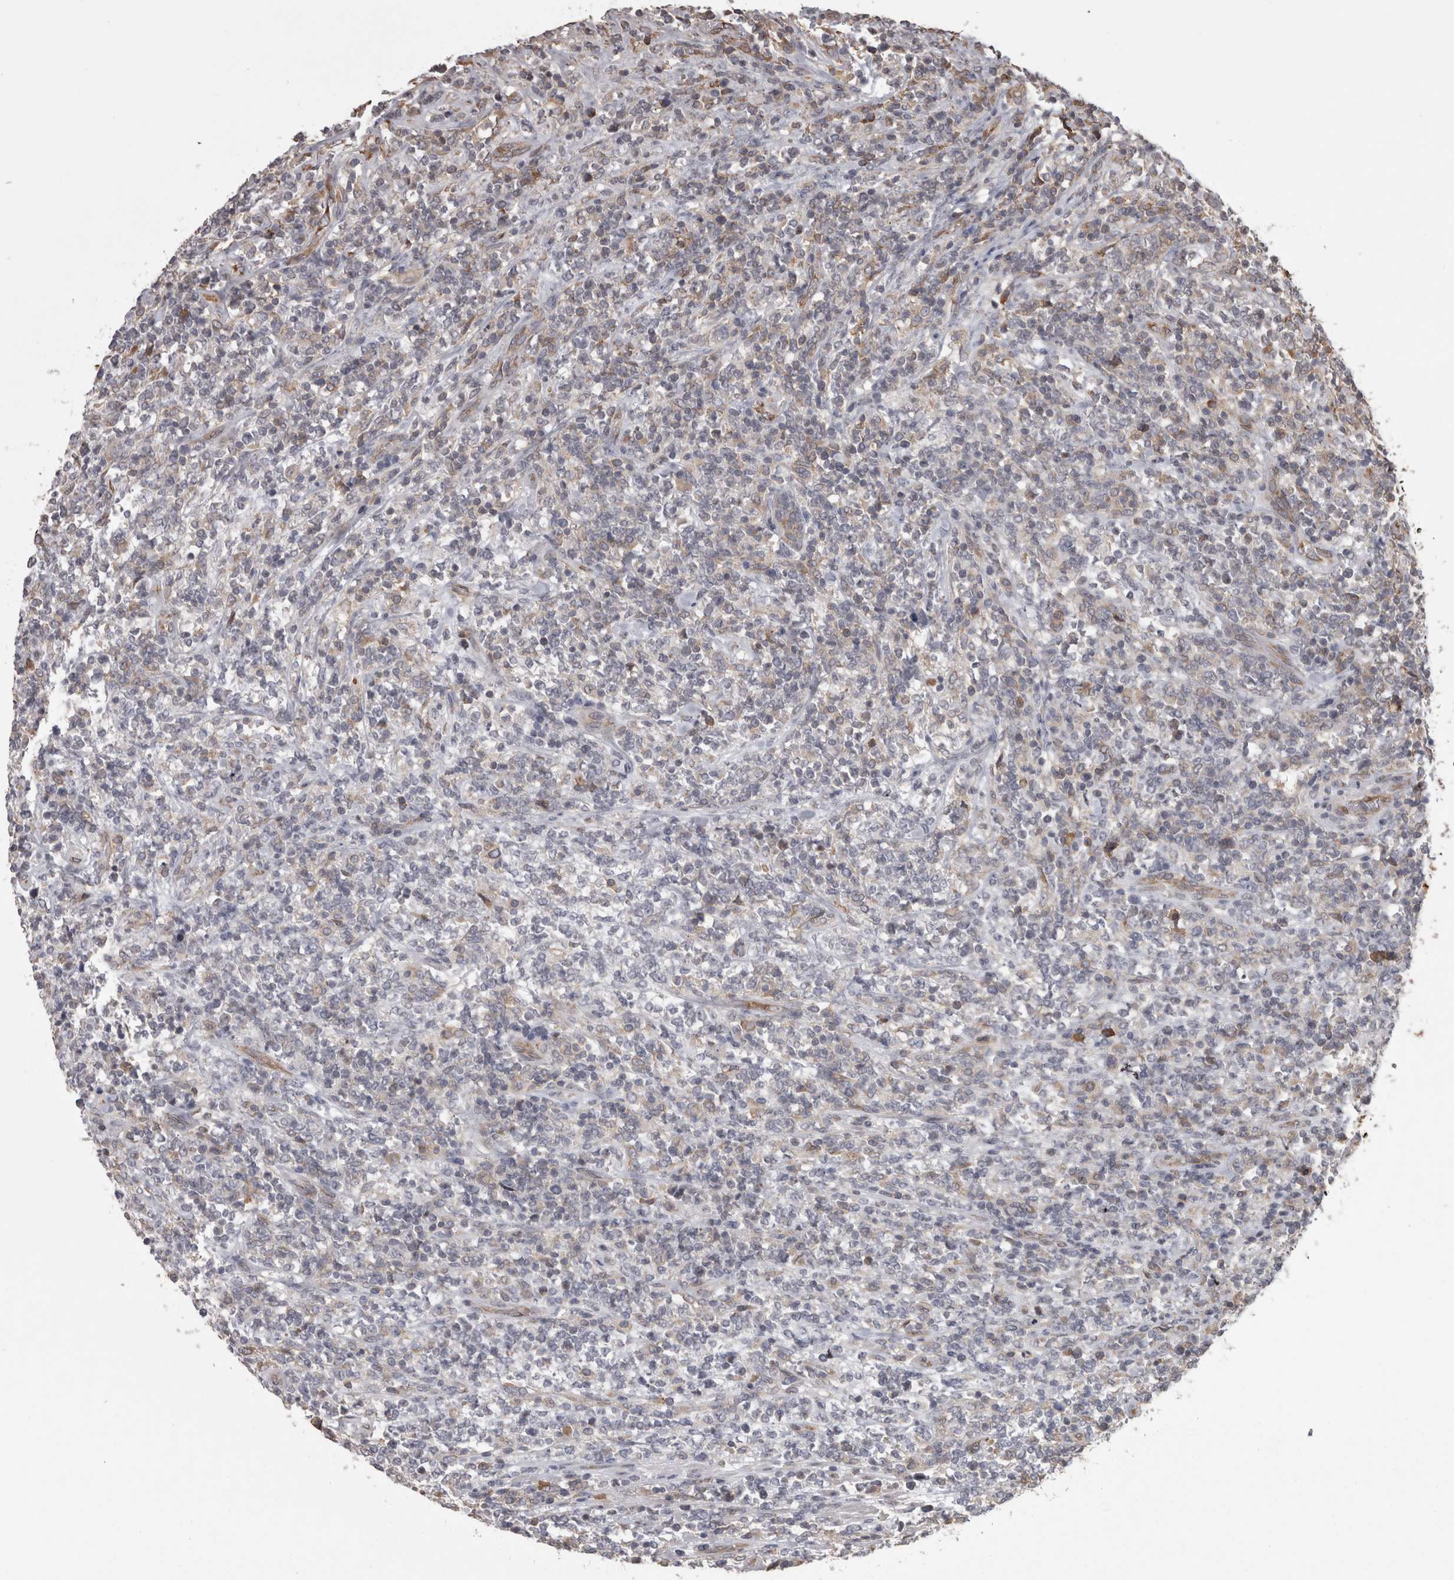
{"staining": {"intensity": "negative", "quantity": "none", "location": "none"}, "tissue": "lymphoma", "cell_type": "Tumor cells", "image_type": "cancer", "snomed": [{"axis": "morphology", "description": "Malignant lymphoma, non-Hodgkin's type, High grade"}, {"axis": "topography", "description": "Soft tissue"}], "caption": "Immunohistochemistry of lymphoma displays no positivity in tumor cells.", "gene": "PON2", "patient": {"sex": "male", "age": 18}}